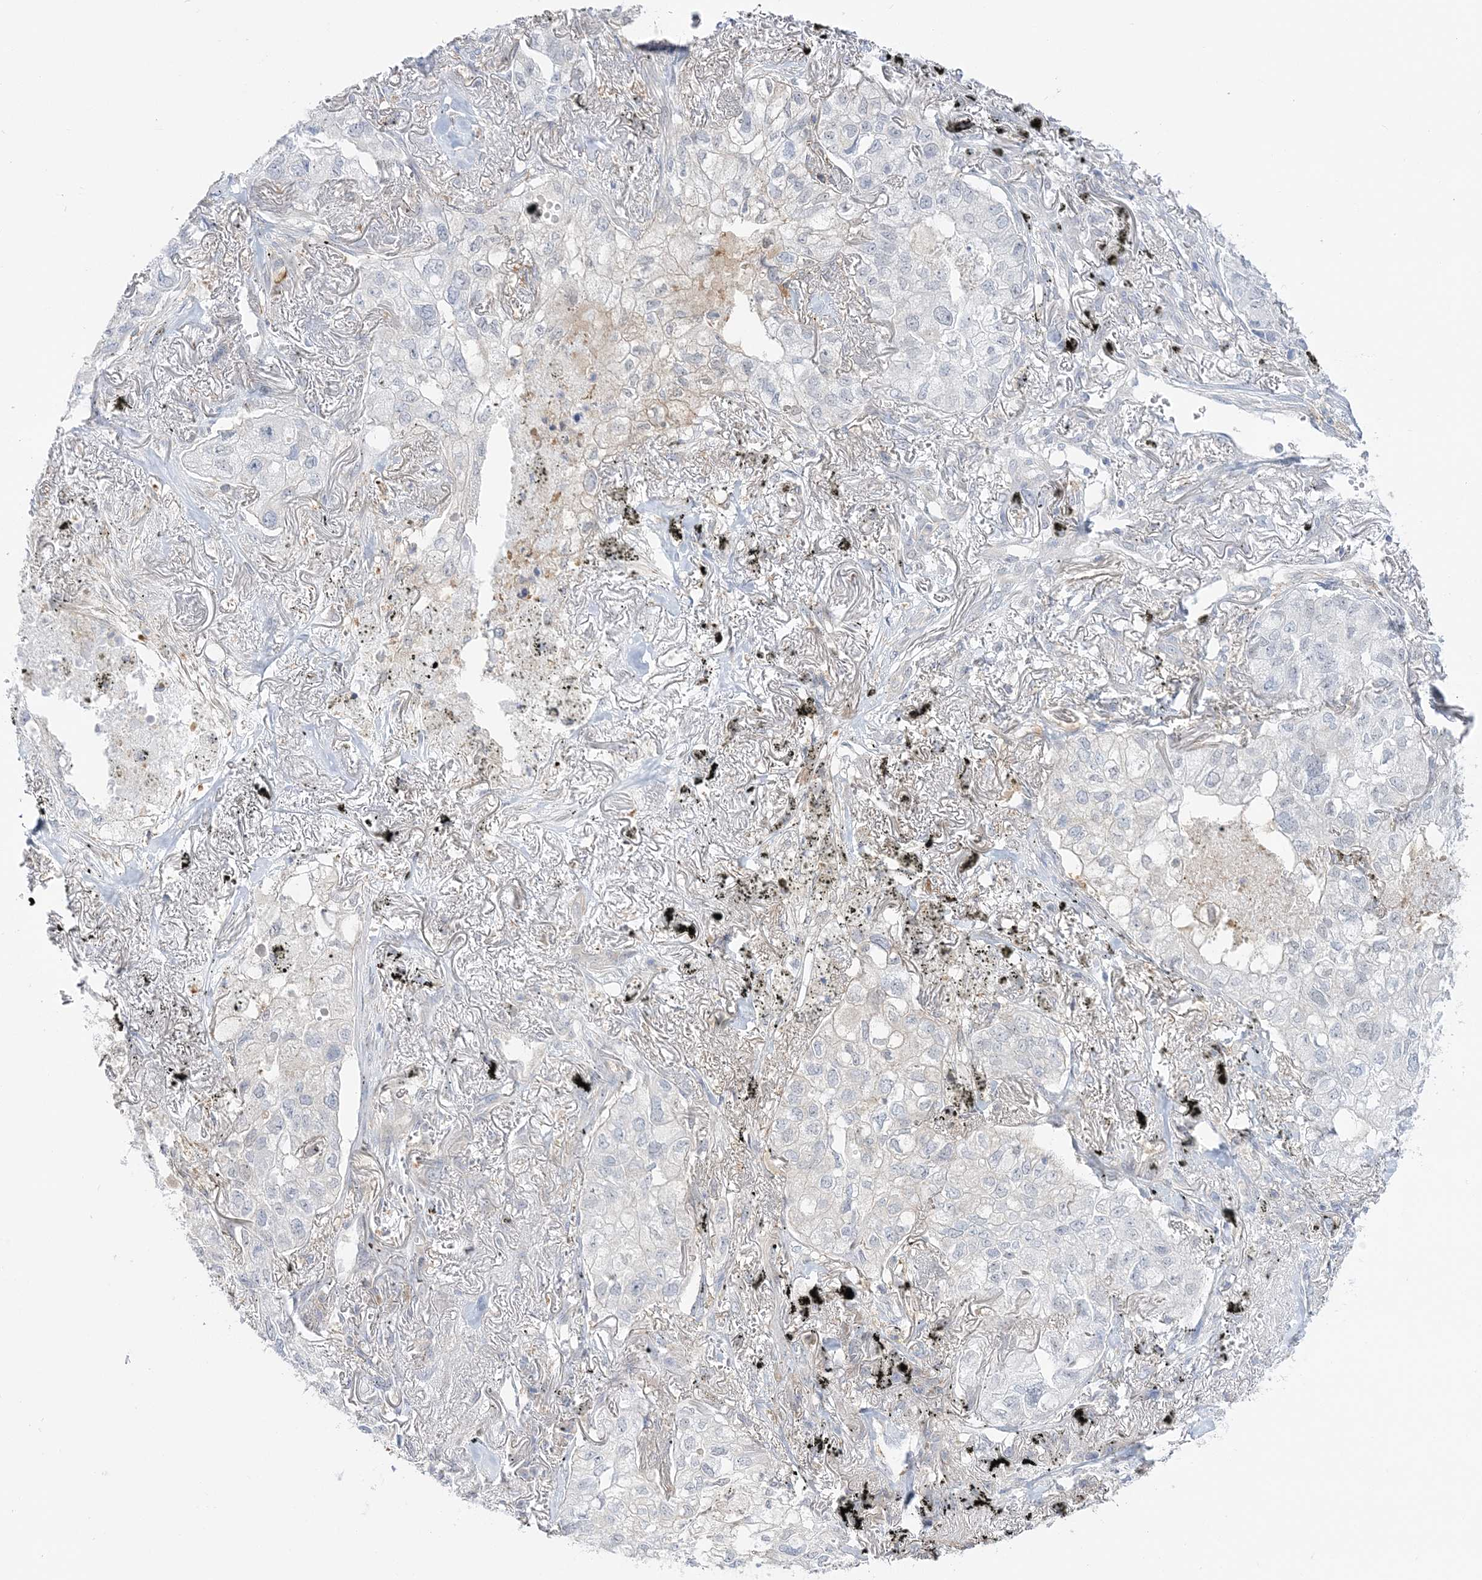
{"staining": {"intensity": "negative", "quantity": "none", "location": "none"}, "tissue": "lung cancer", "cell_type": "Tumor cells", "image_type": "cancer", "snomed": [{"axis": "morphology", "description": "Adenocarcinoma, NOS"}, {"axis": "topography", "description": "Lung"}], "caption": "This is an IHC image of human lung cancer (adenocarcinoma). There is no expression in tumor cells.", "gene": "THADA", "patient": {"sex": "male", "age": 65}}